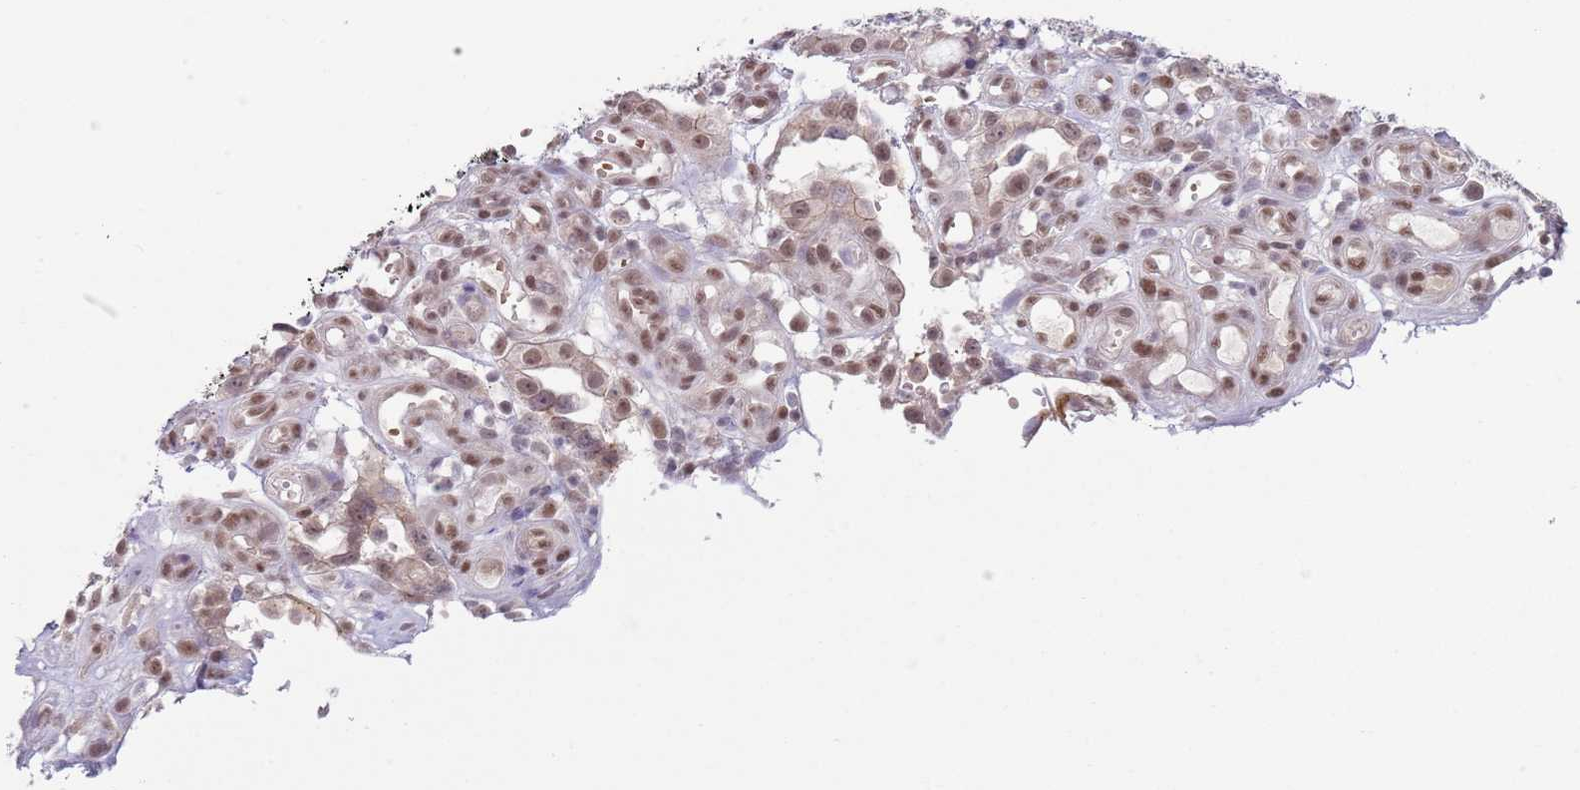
{"staining": {"intensity": "weak", "quantity": "25%-75%", "location": "nuclear"}, "tissue": "stomach cancer", "cell_type": "Tumor cells", "image_type": "cancer", "snomed": [{"axis": "morphology", "description": "Adenocarcinoma, NOS"}, {"axis": "topography", "description": "Stomach"}], "caption": "IHC micrograph of stomach adenocarcinoma stained for a protein (brown), which reveals low levels of weak nuclear positivity in approximately 25%-75% of tumor cells.", "gene": "TM2D1", "patient": {"sex": "male", "age": 55}}